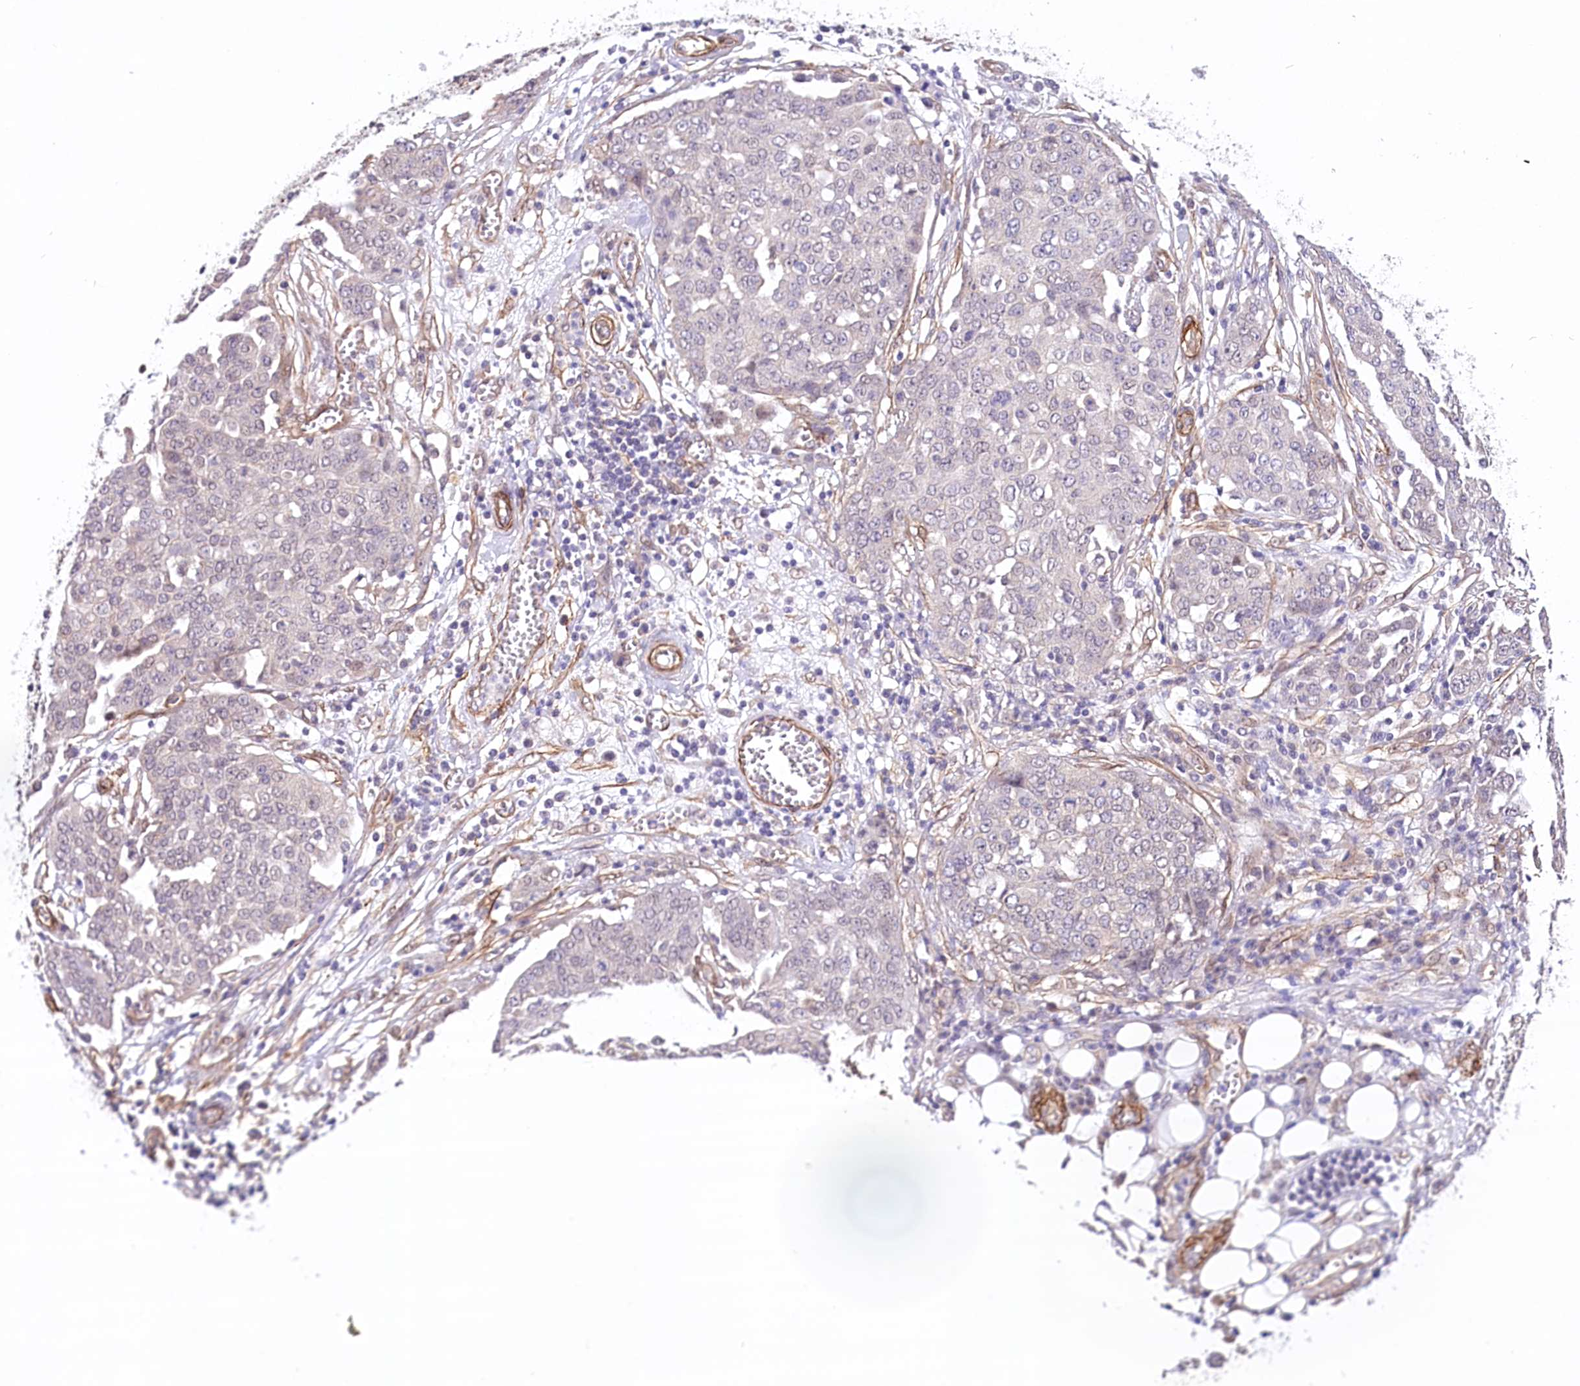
{"staining": {"intensity": "negative", "quantity": "none", "location": "none"}, "tissue": "ovarian cancer", "cell_type": "Tumor cells", "image_type": "cancer", "snomed": [{"axis": "morphology", "description": "Cystadenocarcinoma, serous, NOS"}, {"axis": "topography", "description": "Soft tissue"}, {"axis": "topography", "description": "Ovary"}], "caption": "Serous cystadenocarcinoma (ovarian) was stained to show a protein in brown. There is no significant positivity in tumor cells. (Stains: DAB (3,3'-diaminobenzidine) immunohistochemistry with hematoxylin counter stain, Microscopy: brightfield microscopy at high magnification).", "gene": "PPP2R5B", "patient": {"sex": "female", "age": 57}}